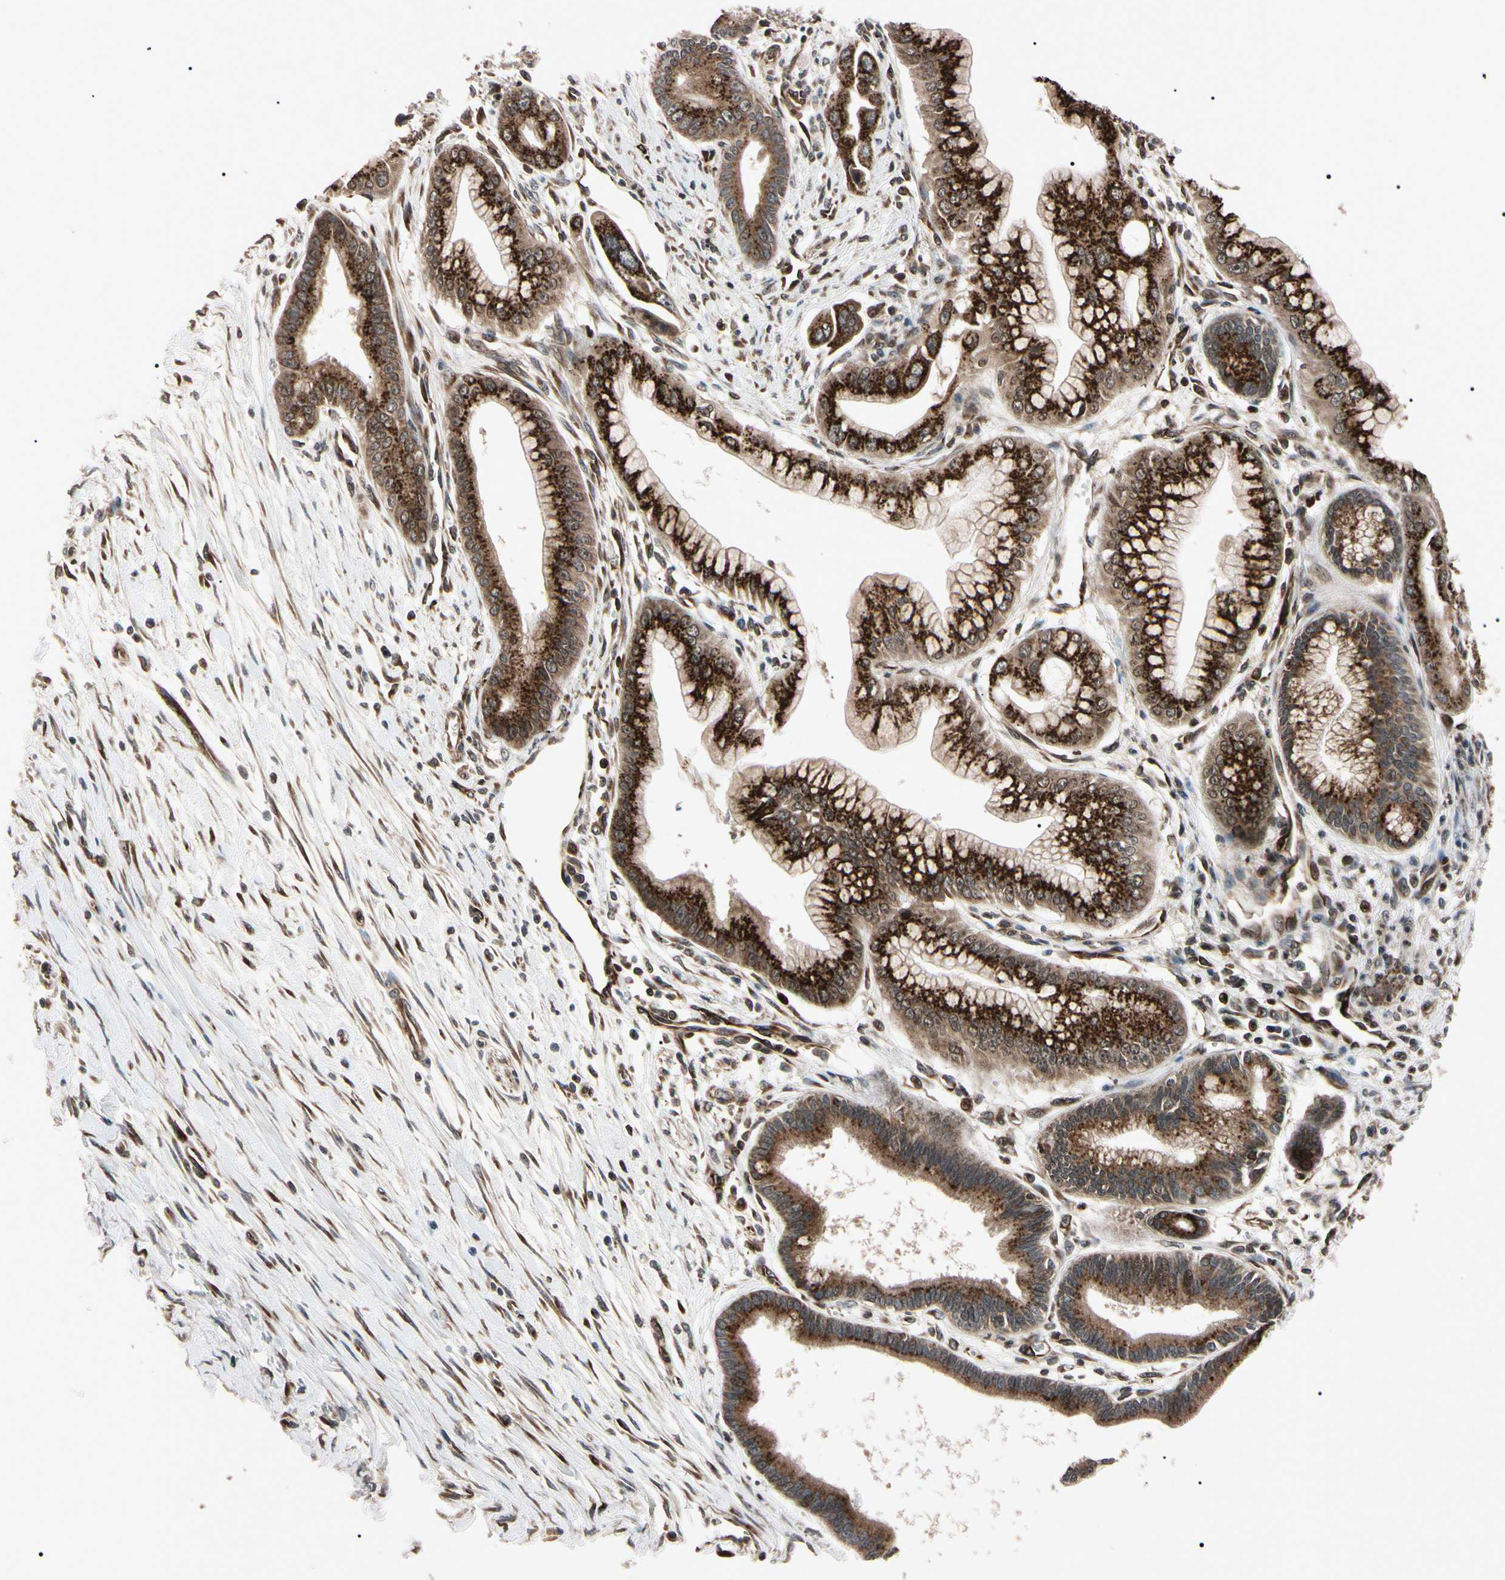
{"staining": {"intensity": "strong", "quantity": ">75%", "location": "cytoplasmic/membranous"}, "tissue": "pancreatic cancer", "cell_type": "Tumor cells", "image_type": "cancer", "snomed": [{"axis": "morphology", "description": "Adenocarcinoma, NOS"}, {"axis": "topography", "description": "Pancreas"}], "caption": "Immunohistochemistry (IHC) (DAB) staining of pancreatic adenocarcinoma displays strong cytoplasmic/membranous protein positivity in about >75% of tumor cells.", "gene": "GUCY1B1", "patient": {"sex": "male", "age": 59}}